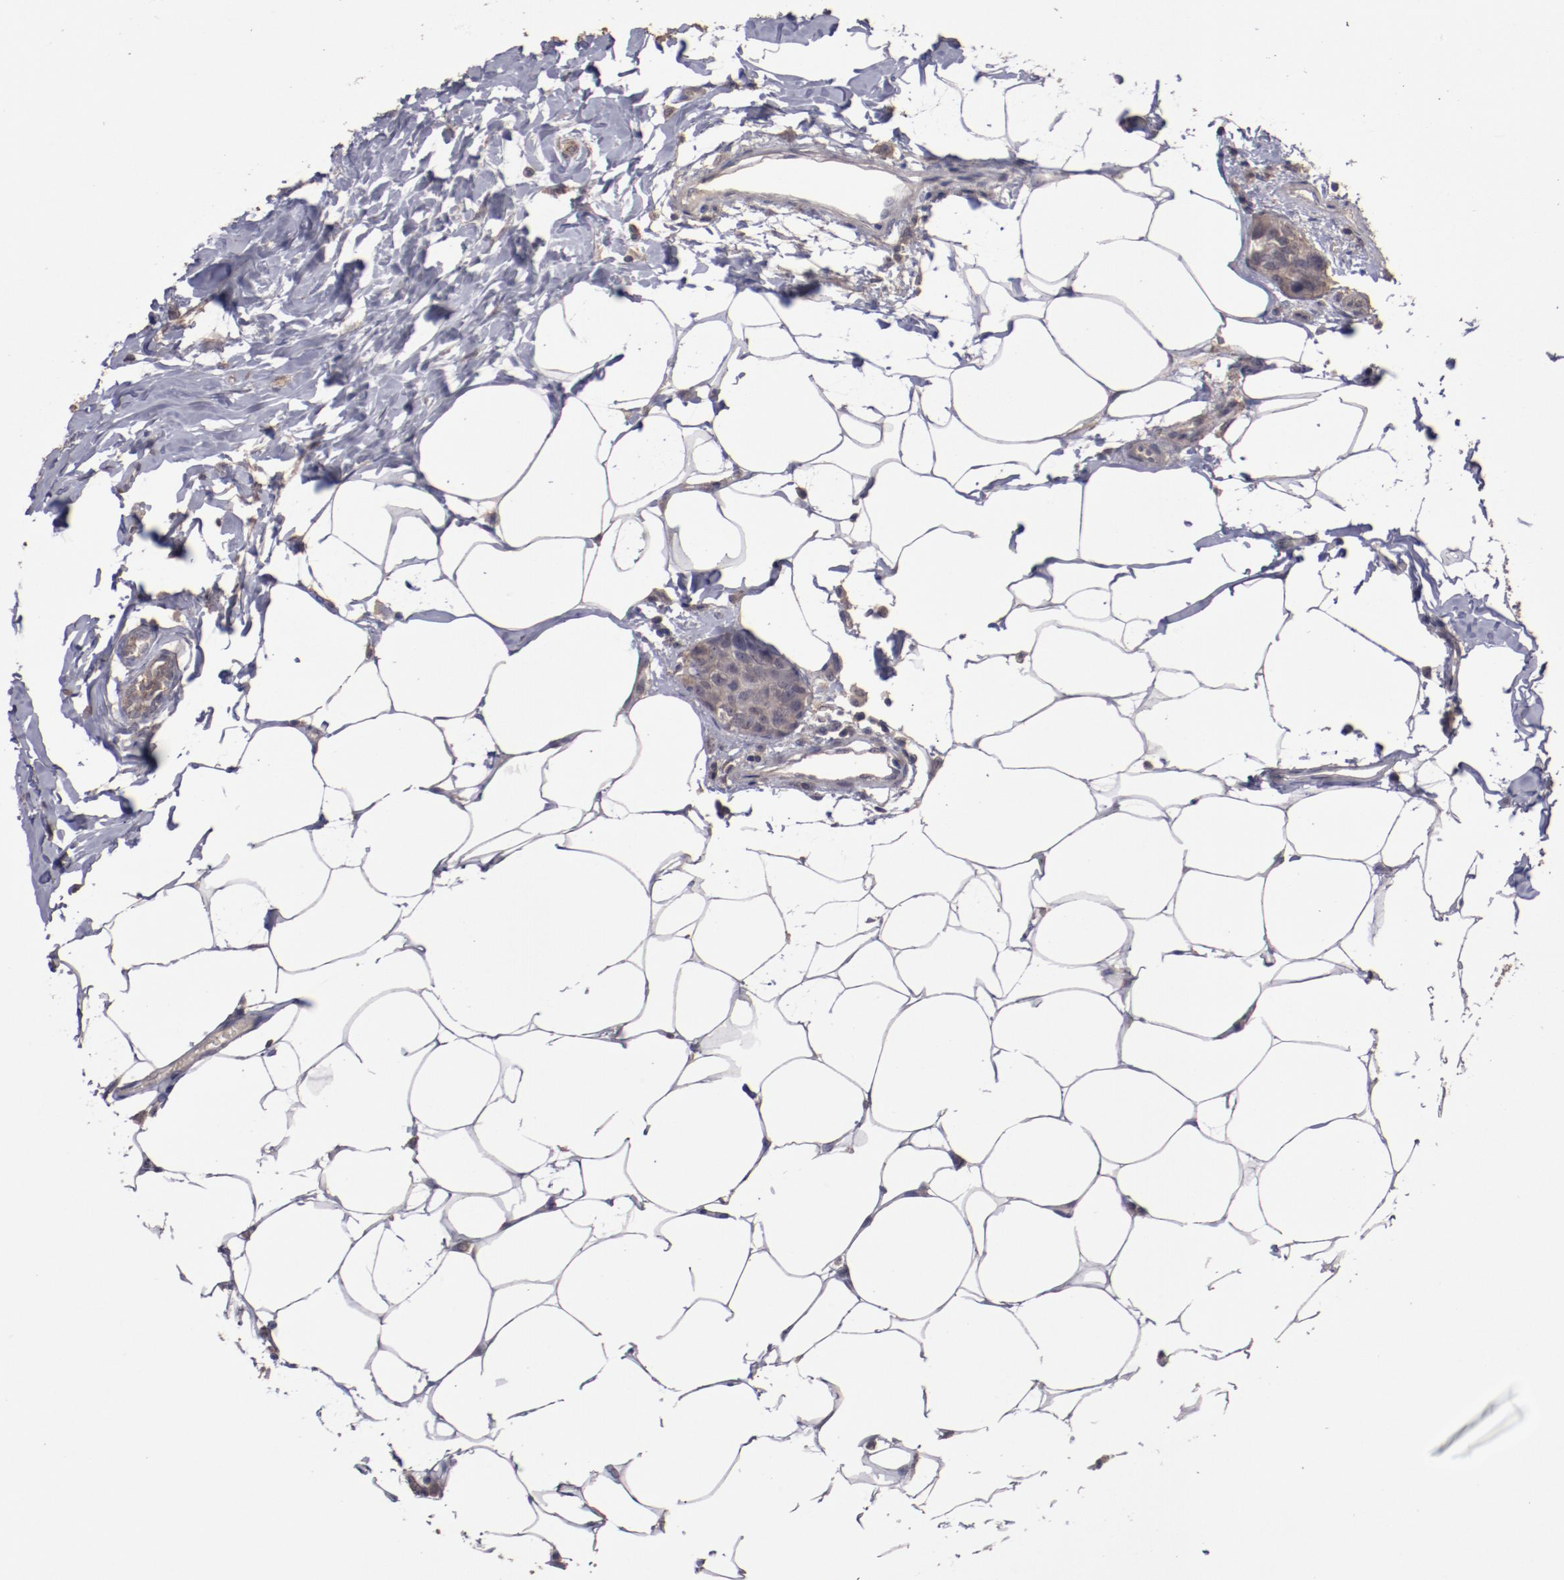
{"staining": {"intensity": "weak", "quantity": ">75%", "location": "cytoplasmic/membranous"}, "tissue": "breast cancer", "cell_type": "Tumor cells", "image_type": "cancer", "snomed": [{"axis": "morphology", "description": "Normal tissue, NOS"}, {"axis": "morphology", "description": "Duct carcinoma"}, {"axis": "topography", "description": "Breast"}], "caption": "Protein expression analysis of human infiltrating ductal carcinoma (breast) reveals weak cytoplasmic/membranous expression in approximately >75% of tumor cells.", "gene": "FAT1", "patient": {"sex": "female", "age": 50}}